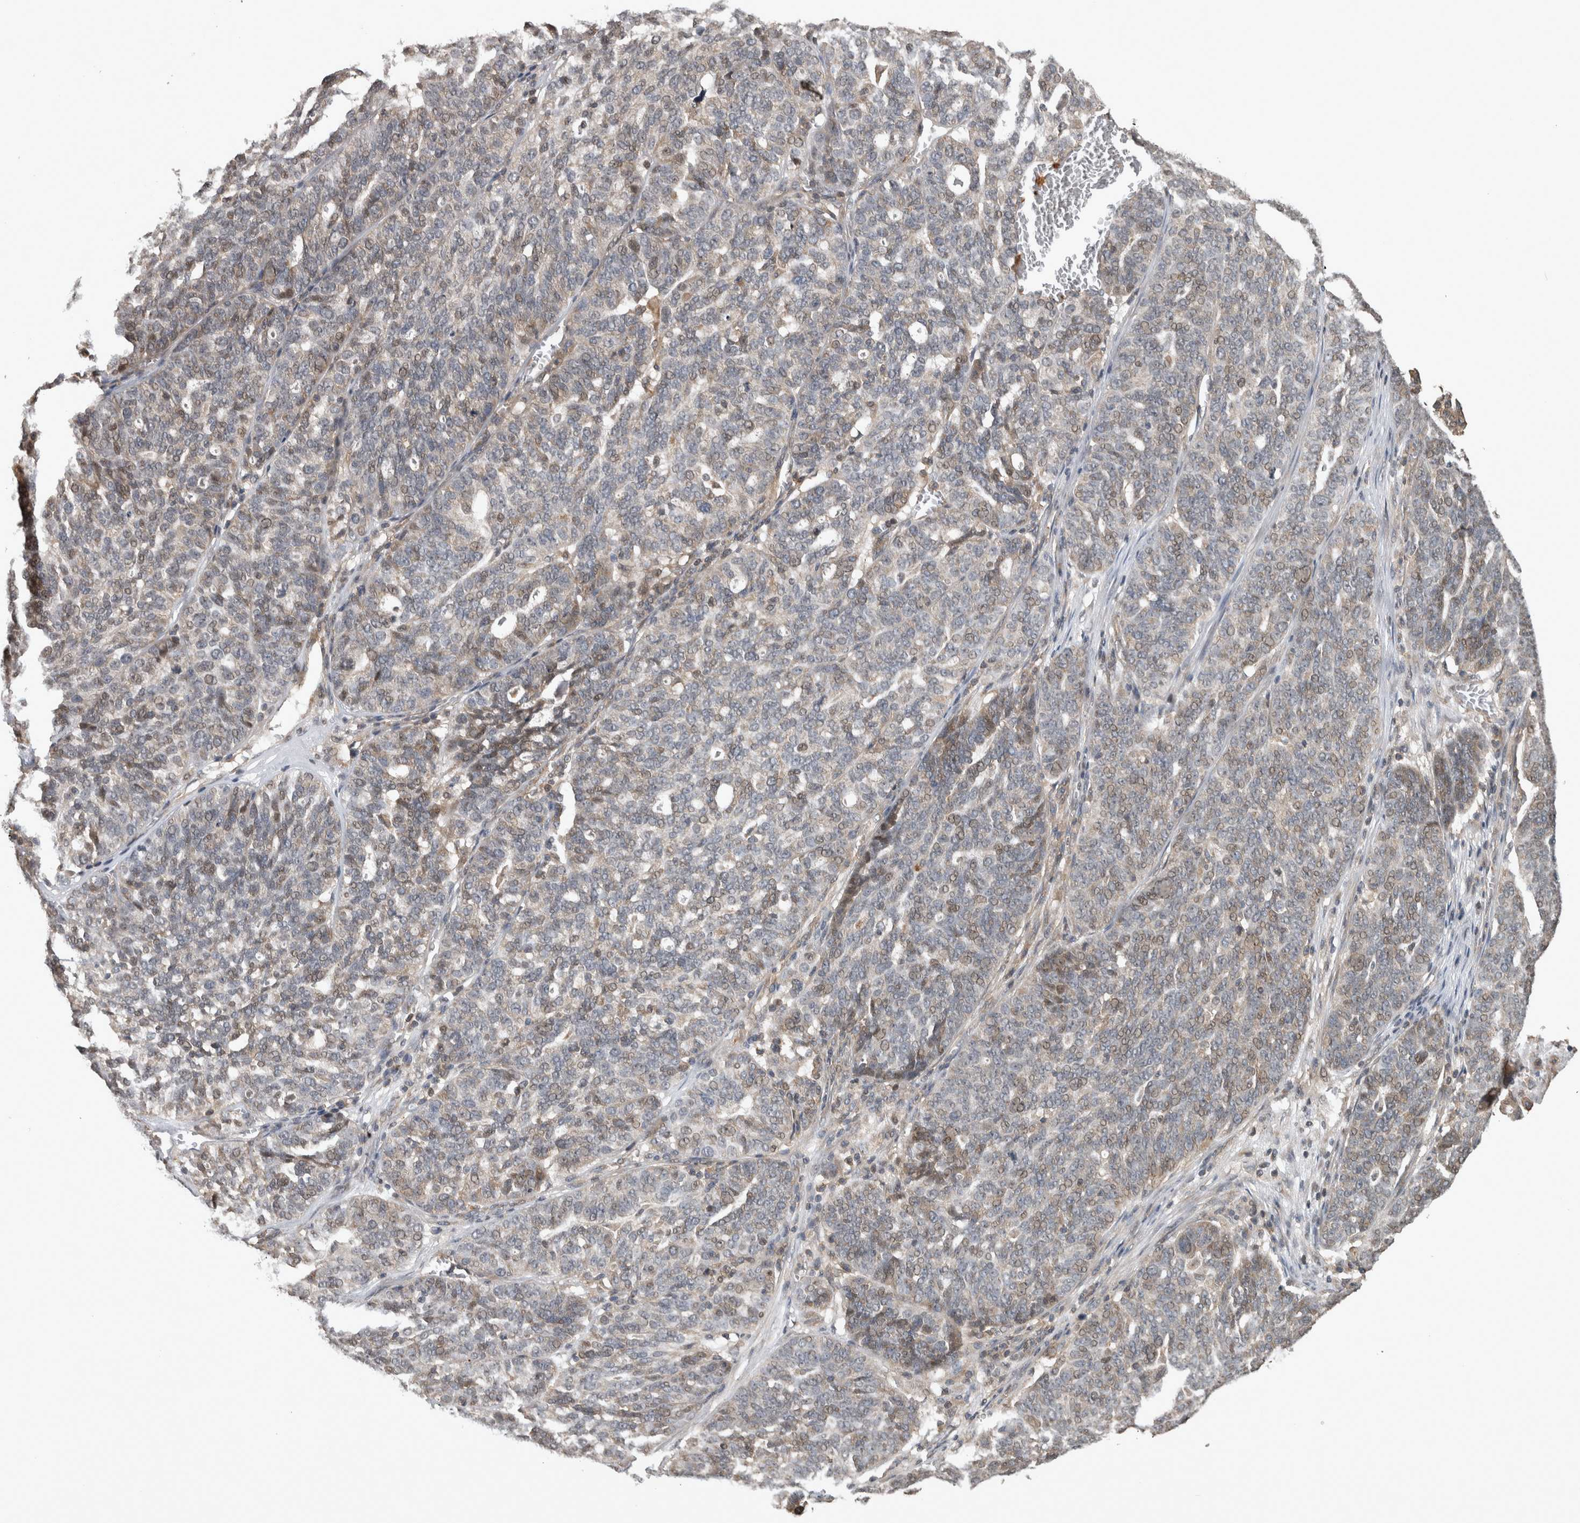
{"staining": {"intensity": "weak", "quantity": "<25%", "location": "cytoplasmic/membranous"}, "tissue": "ovarian cancer", "cell_type": "Tumor cells", "image_type": "cancer", "snomed": [{"axis": "morphology", "description": "Cystadenocarcinoma, serous, NOS"}, {"axis": "topography", "description": "Ovary"}], "caption": "A high-resolution histopathology image shows IHC staining of ovarian cancer, which shows no significant staining in tumor cells.", "gene": "ATXN2", "patient": {"sex": "female", "age": 59}}